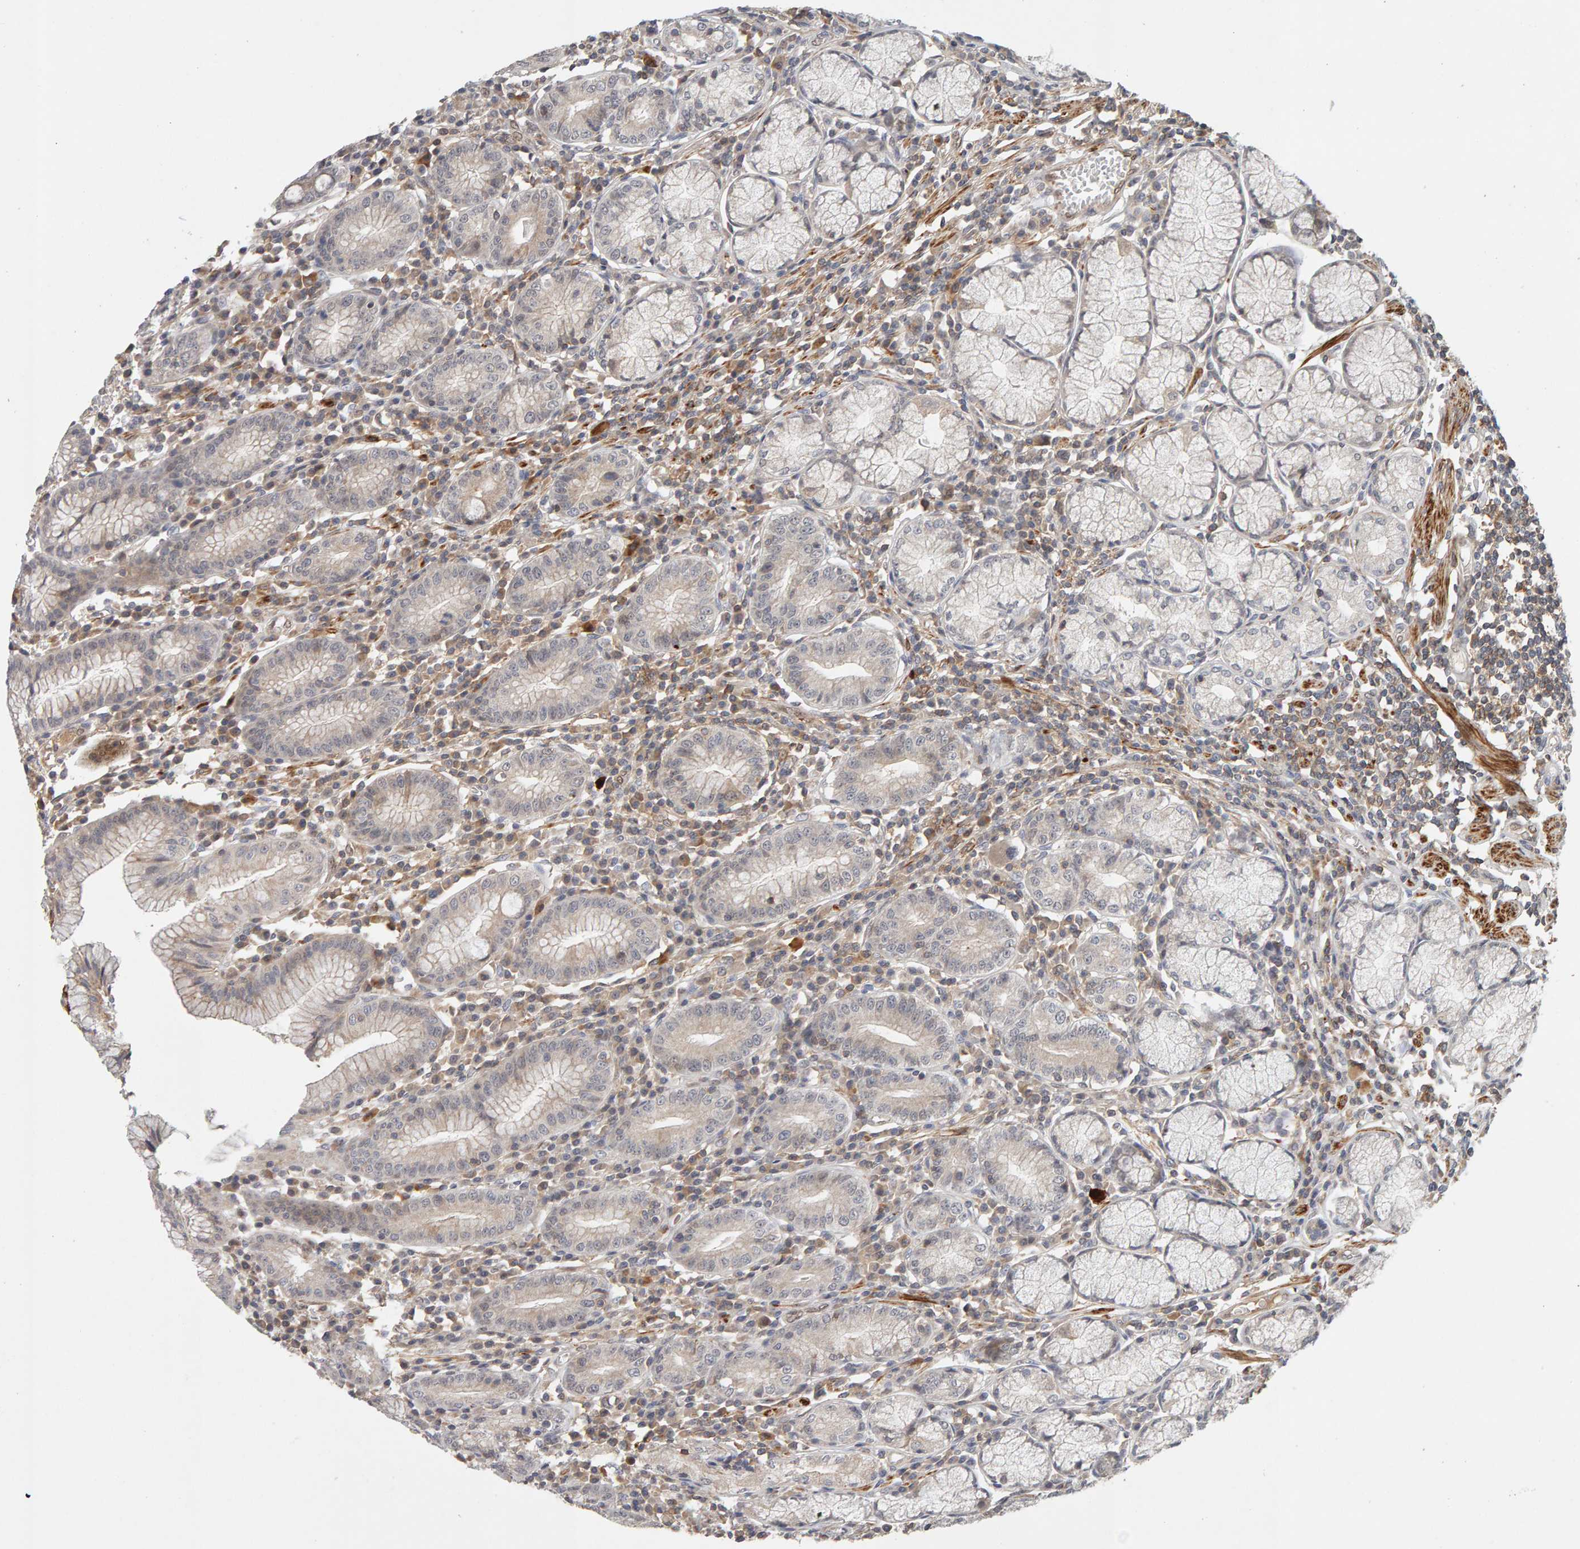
{"staining": {"intensity": "weak", "quantity": "25%-75%", "location": "cytoplasmic/membranous"}, "tissue": "stomach", "cell_type": "Glandular cells", "image_type": "normal", "snomed": [{"axis": "morphology", "description": "Normal tissue, NOS"}, {"axis": "topography", "description": "Stomach"}], "caption": "A brown stain highlights weak cytoplasmic/membranous expression of a protein in glandular cells of benign stomach. Nuclei are stained in blue.", "gene": "NUDCD1", "patient": {"sex": "male", "age": 55}}